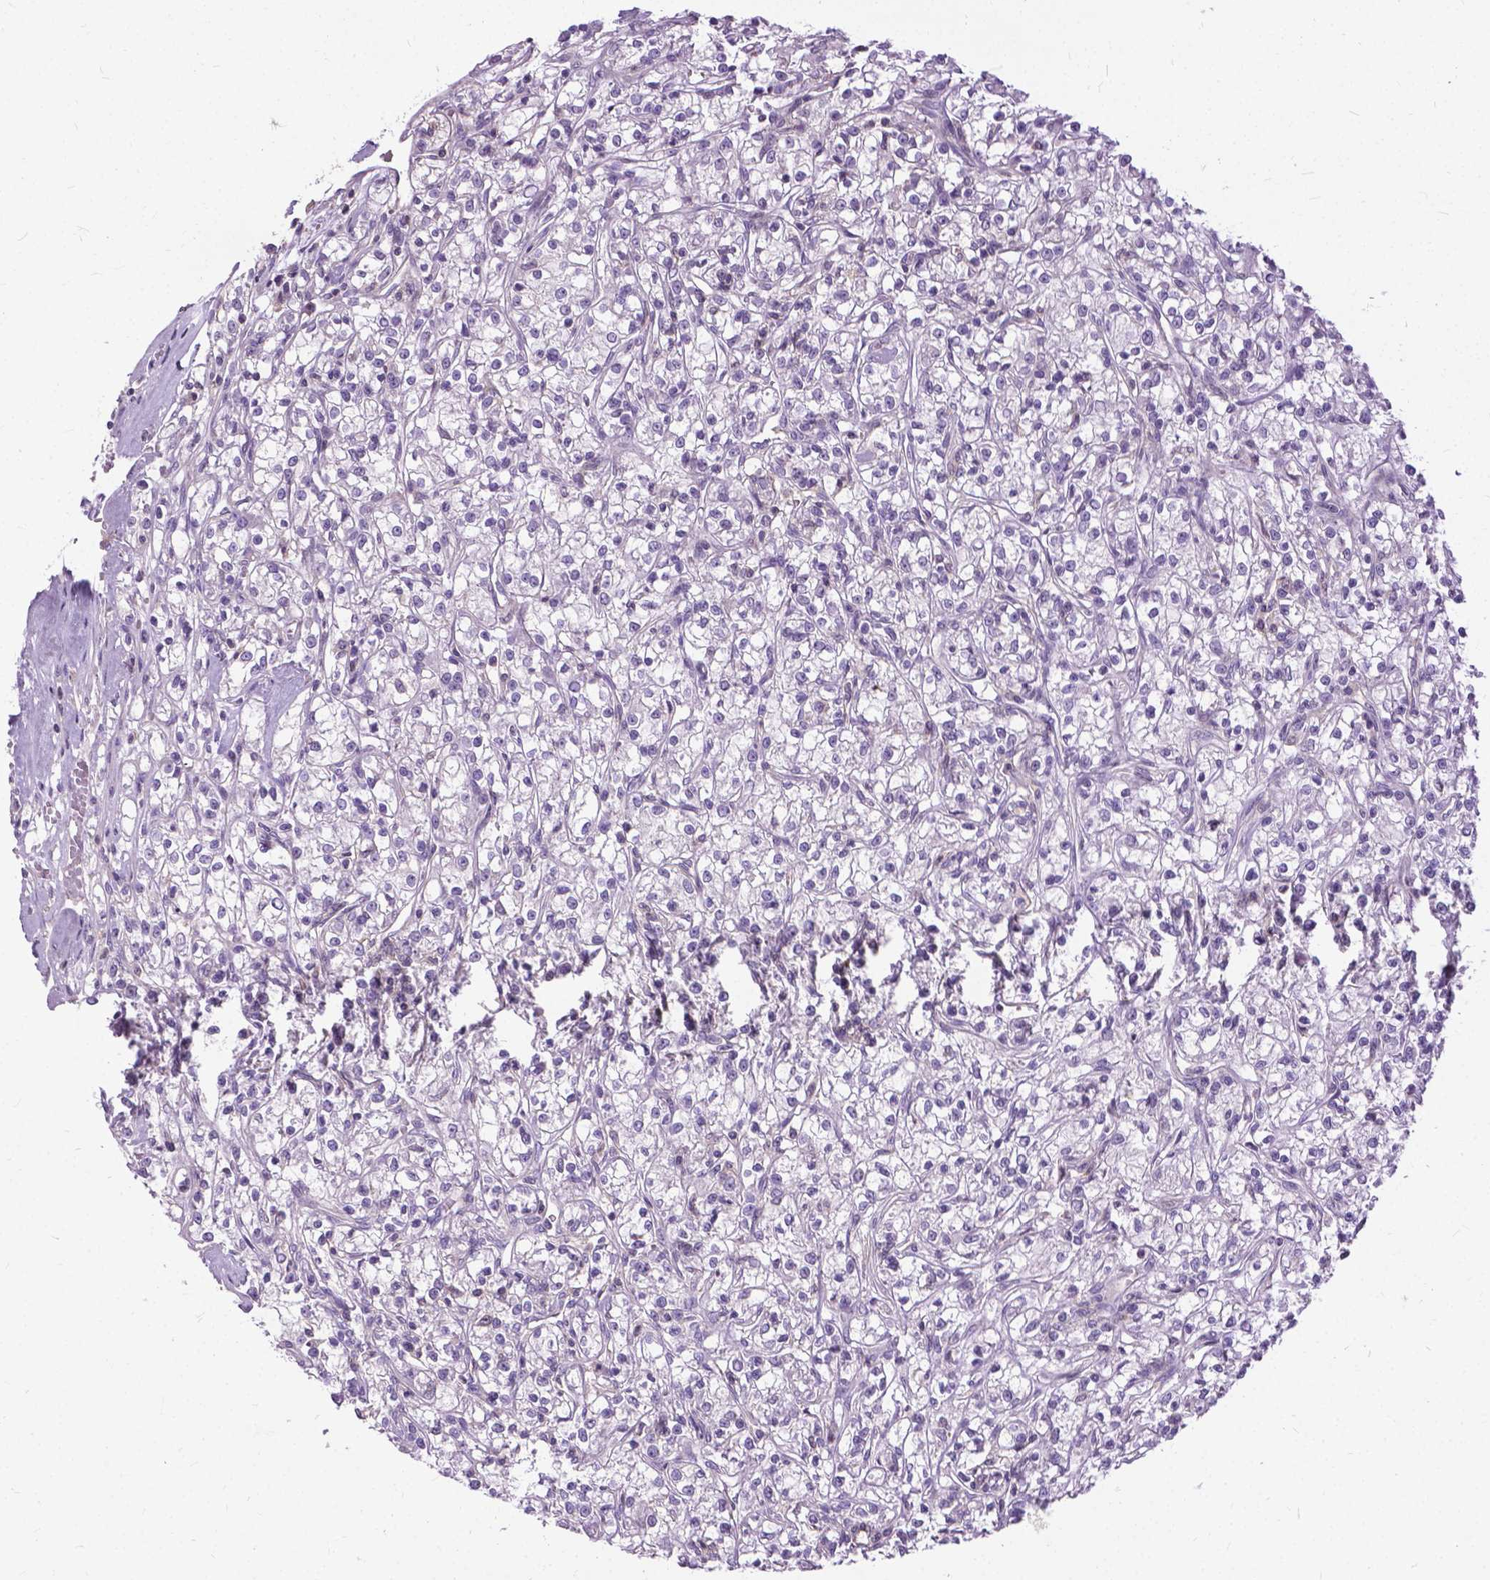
{"staining": {"intensity": "negative", "quantity": "none", "location": "none"}, "tissue": "renal cancer", "cell_type": "Tumor cells", "image_type": "cancer", "snomed": [{"axis": "morphology", "description": "Adenocarcinoma, NOS"}, {"axis": "topography", "description": "Kidney"}], "caption": "The IHC image has no significant staining in tumor cells of renal cancer tissue.", "gene": "JAK3", "patient": {"sex": "female", "age": 59}}